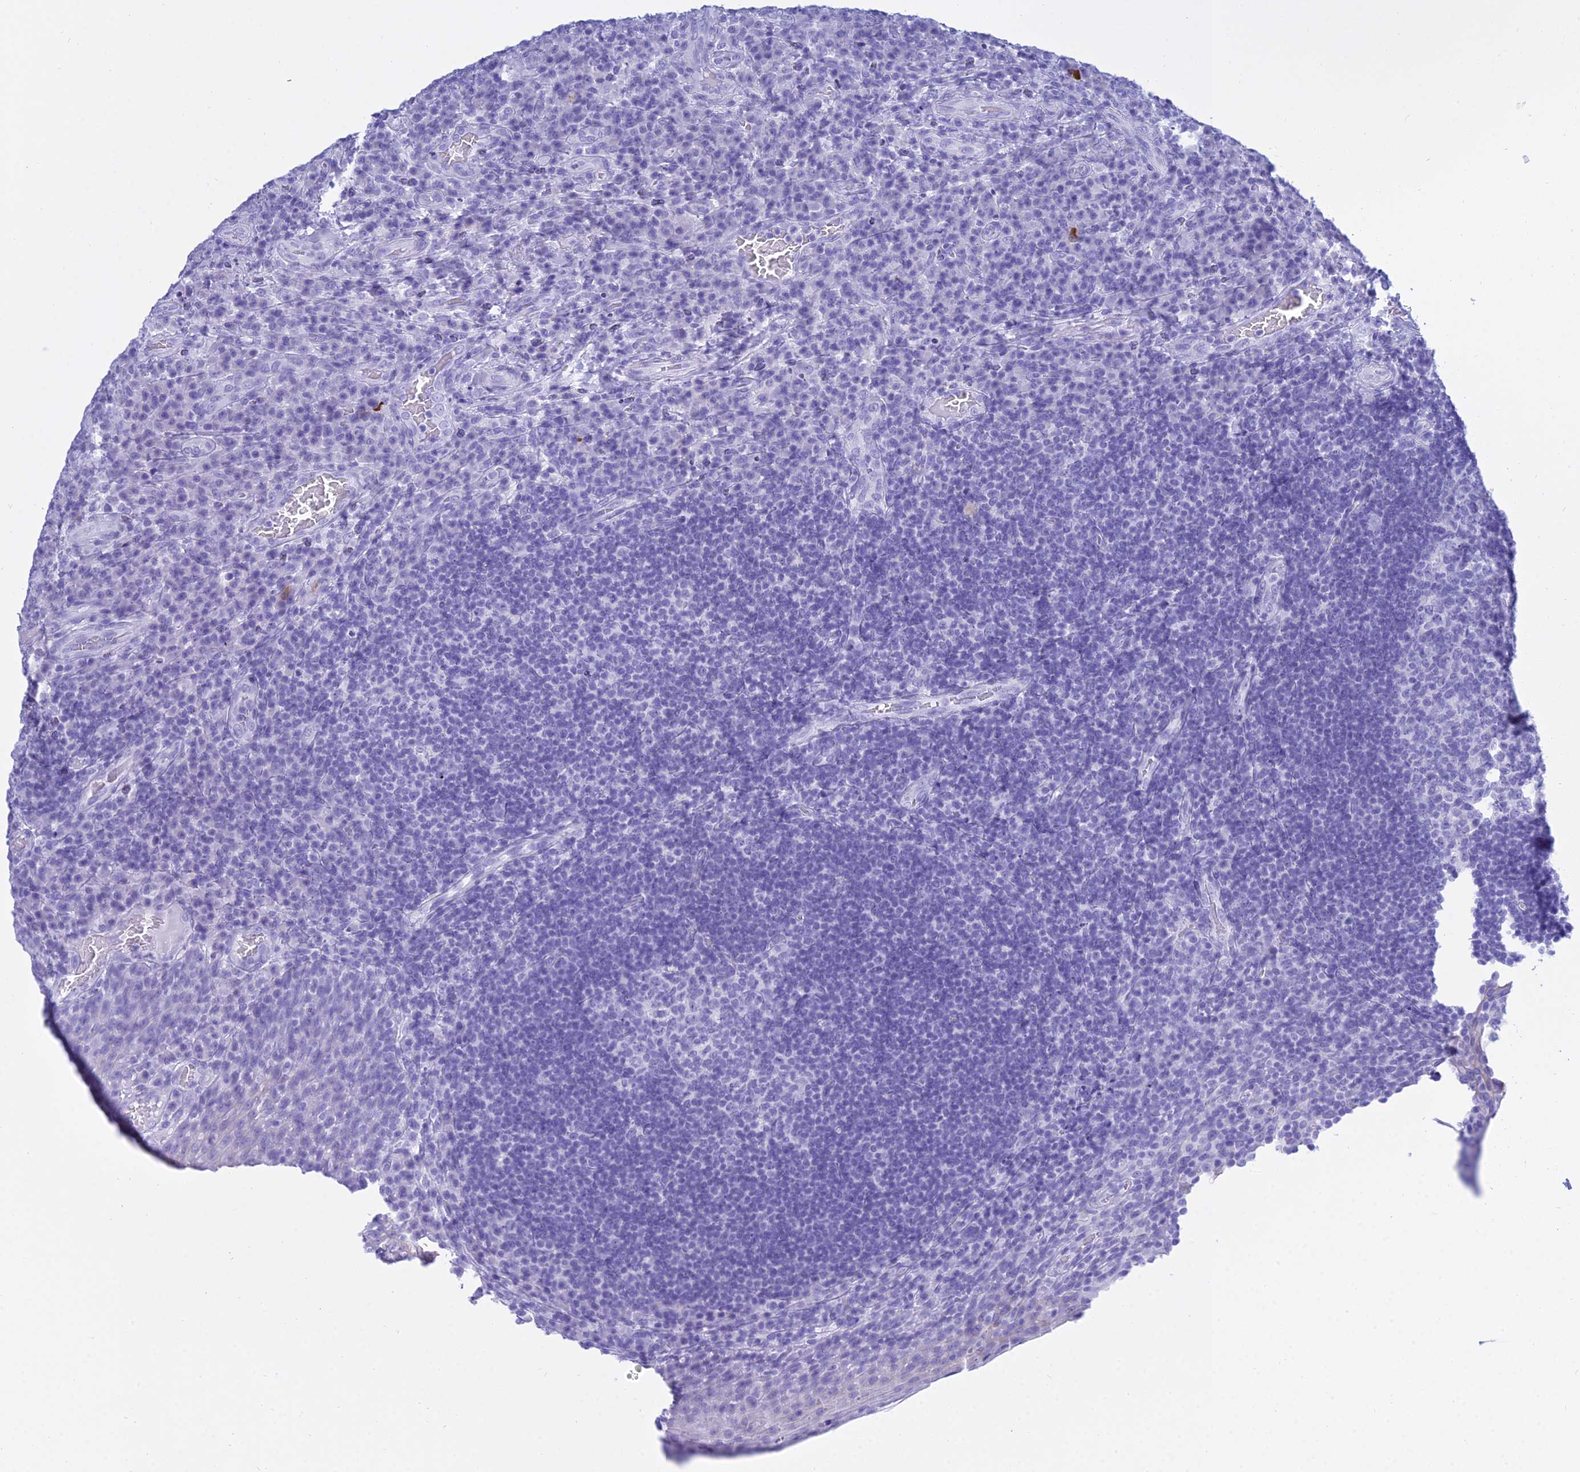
{"staining": {"intensity": "negative", "quantity": "none", "location": "none"}, "tissue": "tonsil", "cell_type": "Germinal center cells", "image_type": "normal", "snomed": [{"axis": "morphology", "description": "Normal tissue, NOS"}, {"axis": "topography", "description": "Tonsil"}], "caption": "Photomicrograph shows no significant protein expression in germinal center cells of normal tonsil. (DAB (3,3'-diaminobenzidine) immunohistochemistry (IHC) visualized using brightfield microscopy, high magnification).", "gene": "PATE4", "patient": {"sex": "male", "age": 17}}